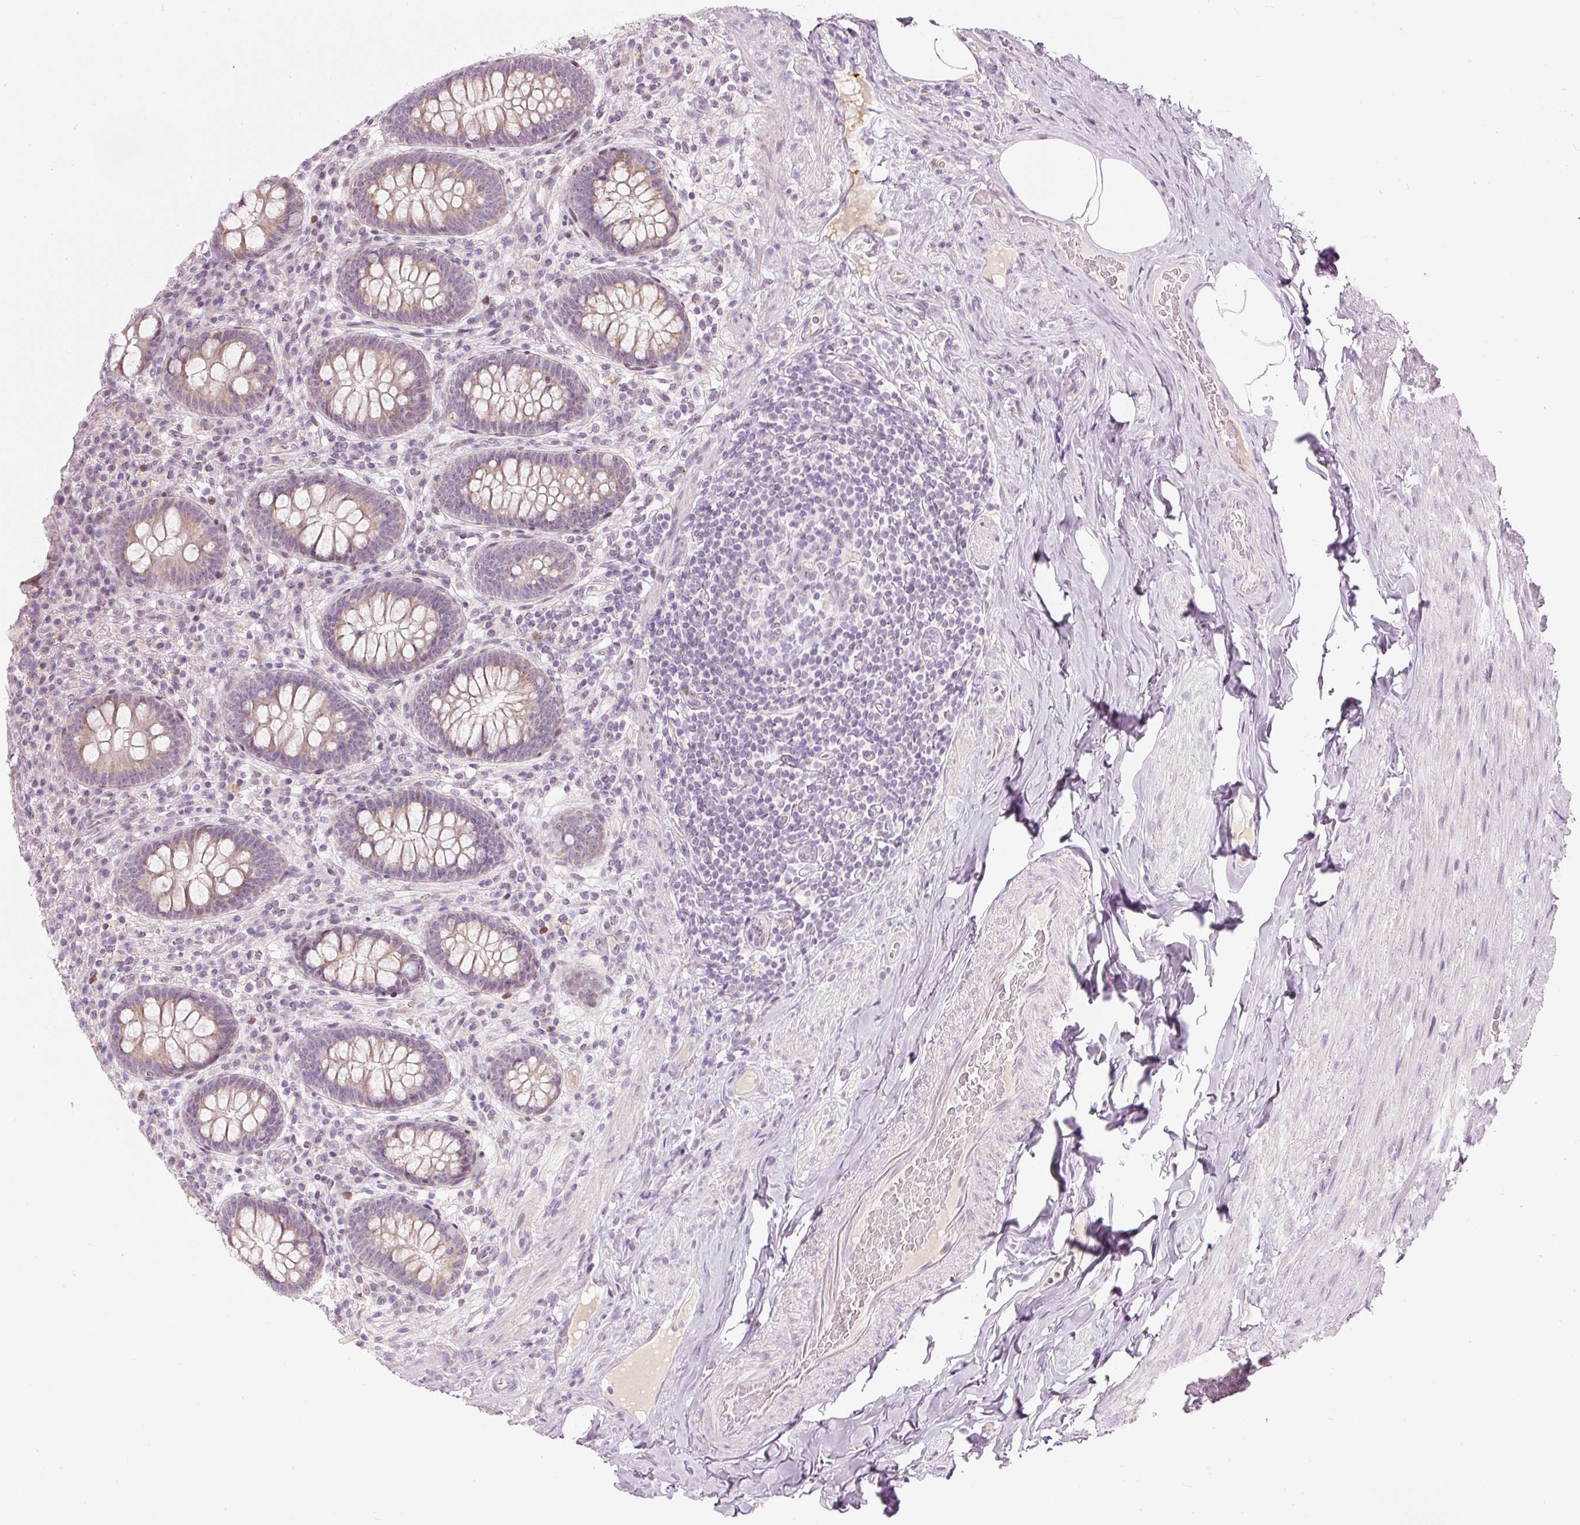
{"staining": {"intensity": "weak", "quantity": "25%-75%", "location": "cytoplasmic/membranous"}, "tissue": "appendix", "cell_type": "Glandular cells", "image_type": "normal", "snomed": [{"axis": "morphology", "description": "Normal tissue, NOS"}, {"axis": "topography", "description": "Appendix"}], "caption": "This histopathology image demonstrates immunohistochemistry (IHC) staining of unremarkable human appendix, with low weak cytoplasmic/membranous staining in approximately 25%-75% of glandular cells.", "gene": "RNF39", "patient": {"sex": "male", "age": 71}}